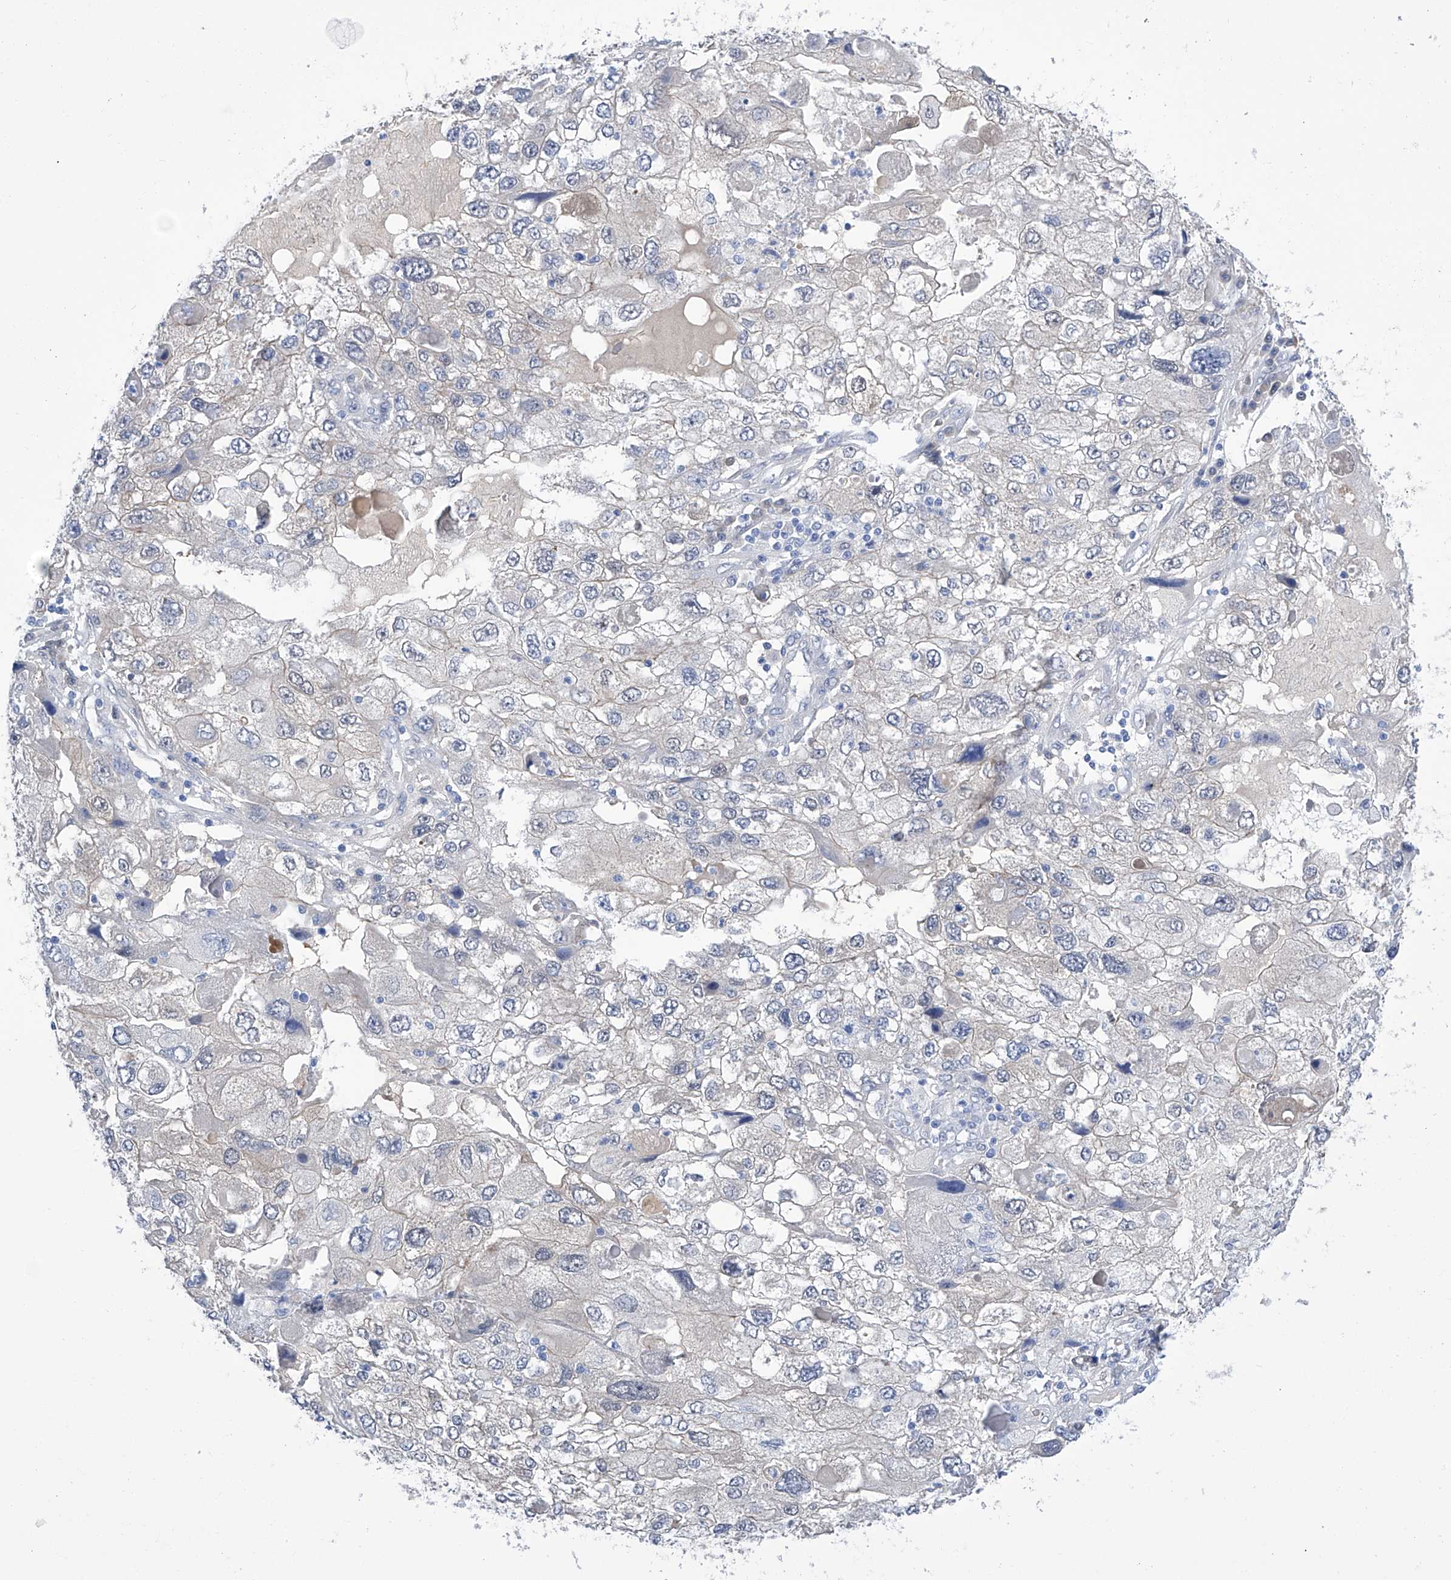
{"staining": {"intensity": "negative", "quantity": "none", "location": "none"}, "tissue": "endometrial cancer", "cell_type": "Tumor cells", "image_type": "cancer", "snomed": [{"axis": "morphology", "description": "Adenocarcinoma, NOS"}, {"axis": "topography", "description": "Endometrium"}], "caption": "This is an immunohistochemistry micrograph of human endometrial adenocarcinoma. There is no expression in tumor cells.", "gene": "PGM3", "patient": {"sex": "female", "age": 49}}